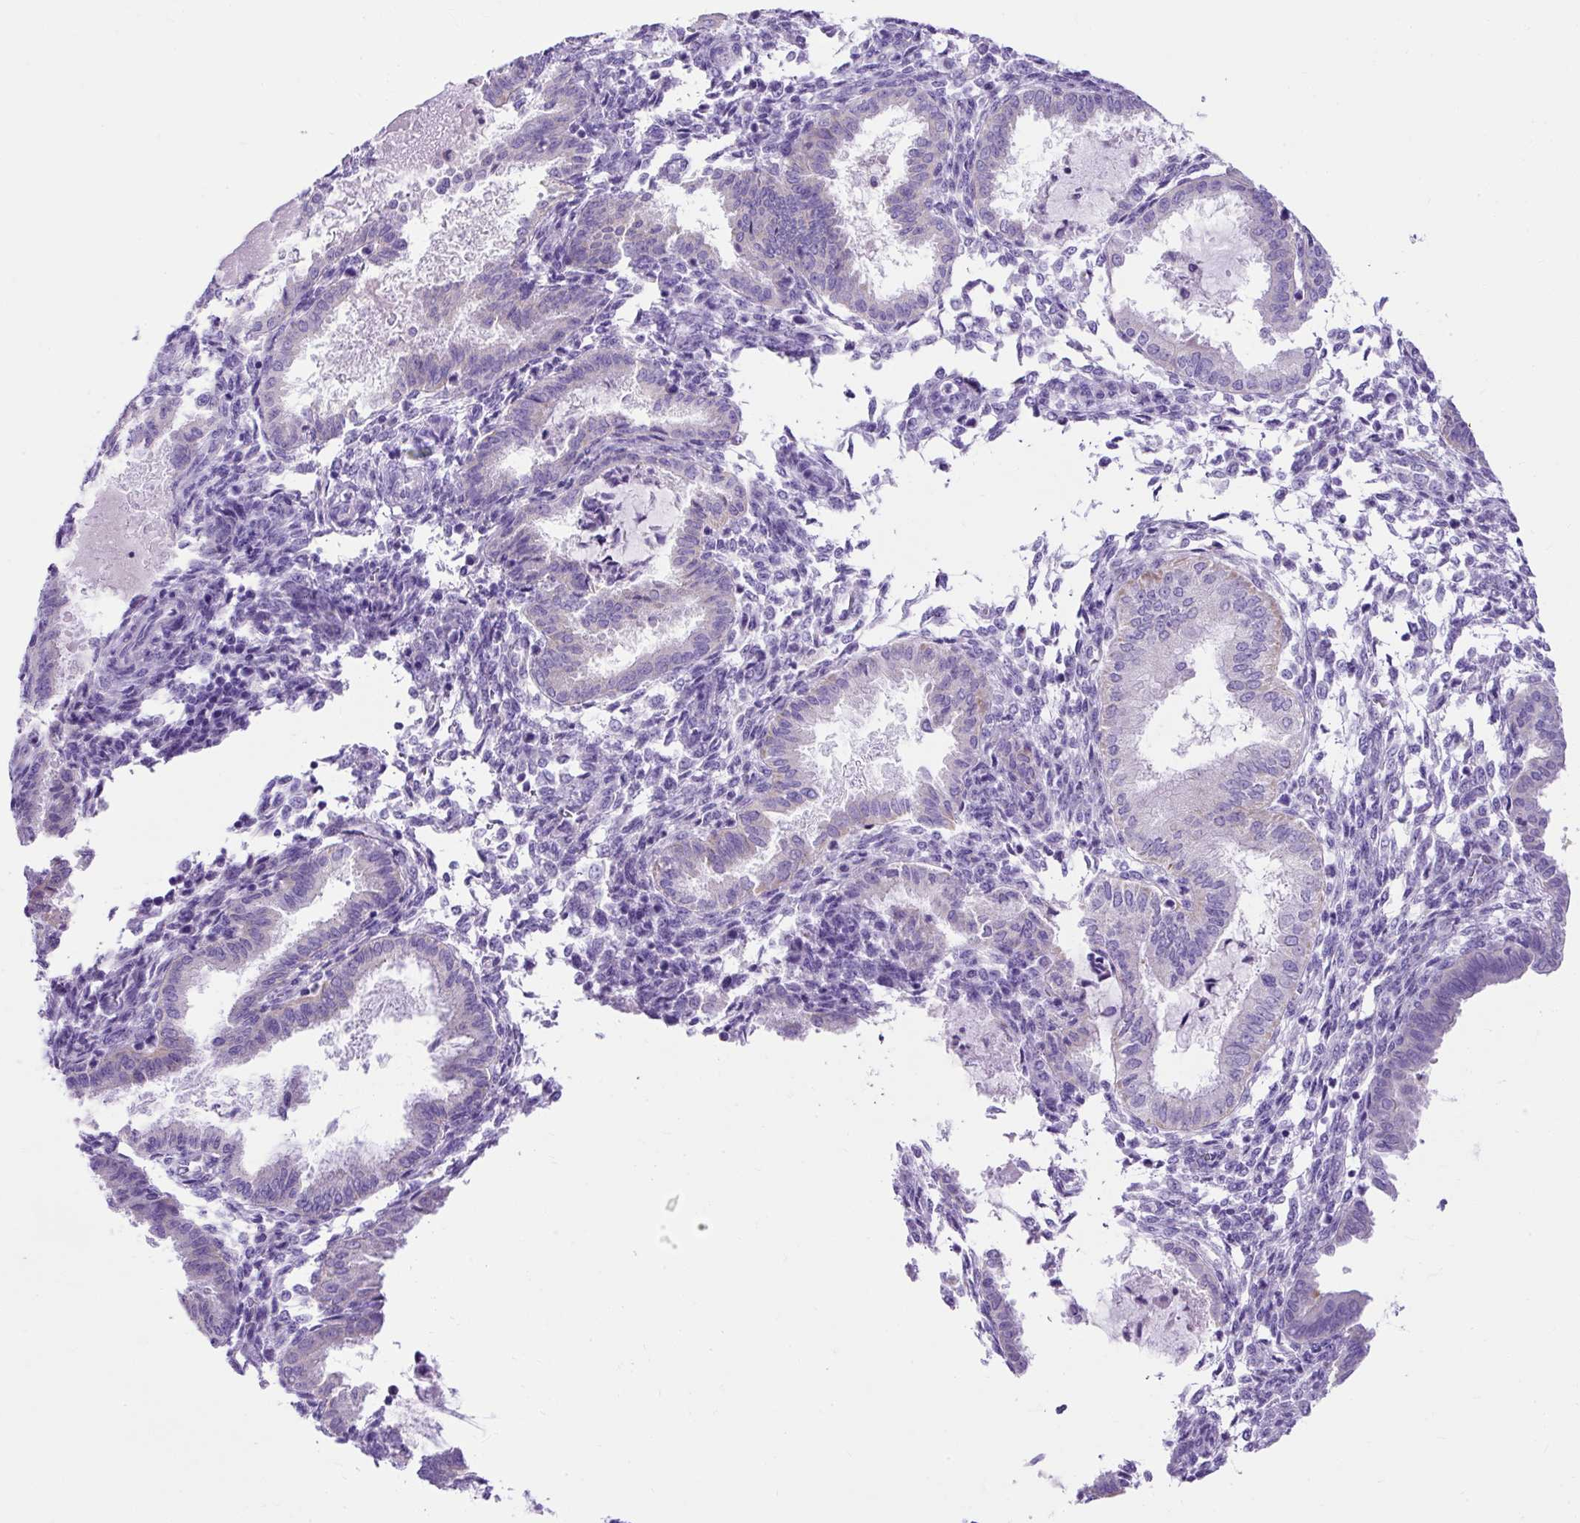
{"staining": {"intensity": "negative", "quantity": "none", "location": "none"}, "tissue": "endometrial cancer", "cell_type": "Tumor cells", "image_type": "cancer", "snomed": [{"axis": "morphology", "description": "Adenocarcinoma, NOS"}, {"axis": "topography", "description": "Uterus"}], "caption": "Protein analysis of endometrial cancer reveals no significant positivity in tumor cells. Brightfield microscopy of immunohistochemistry (IHC) stained with DAB (brown) and hematoxylin (blue), captured at high magnification.", "gene": "KRT12", "patient": {"sex": "female", "age": 44}}